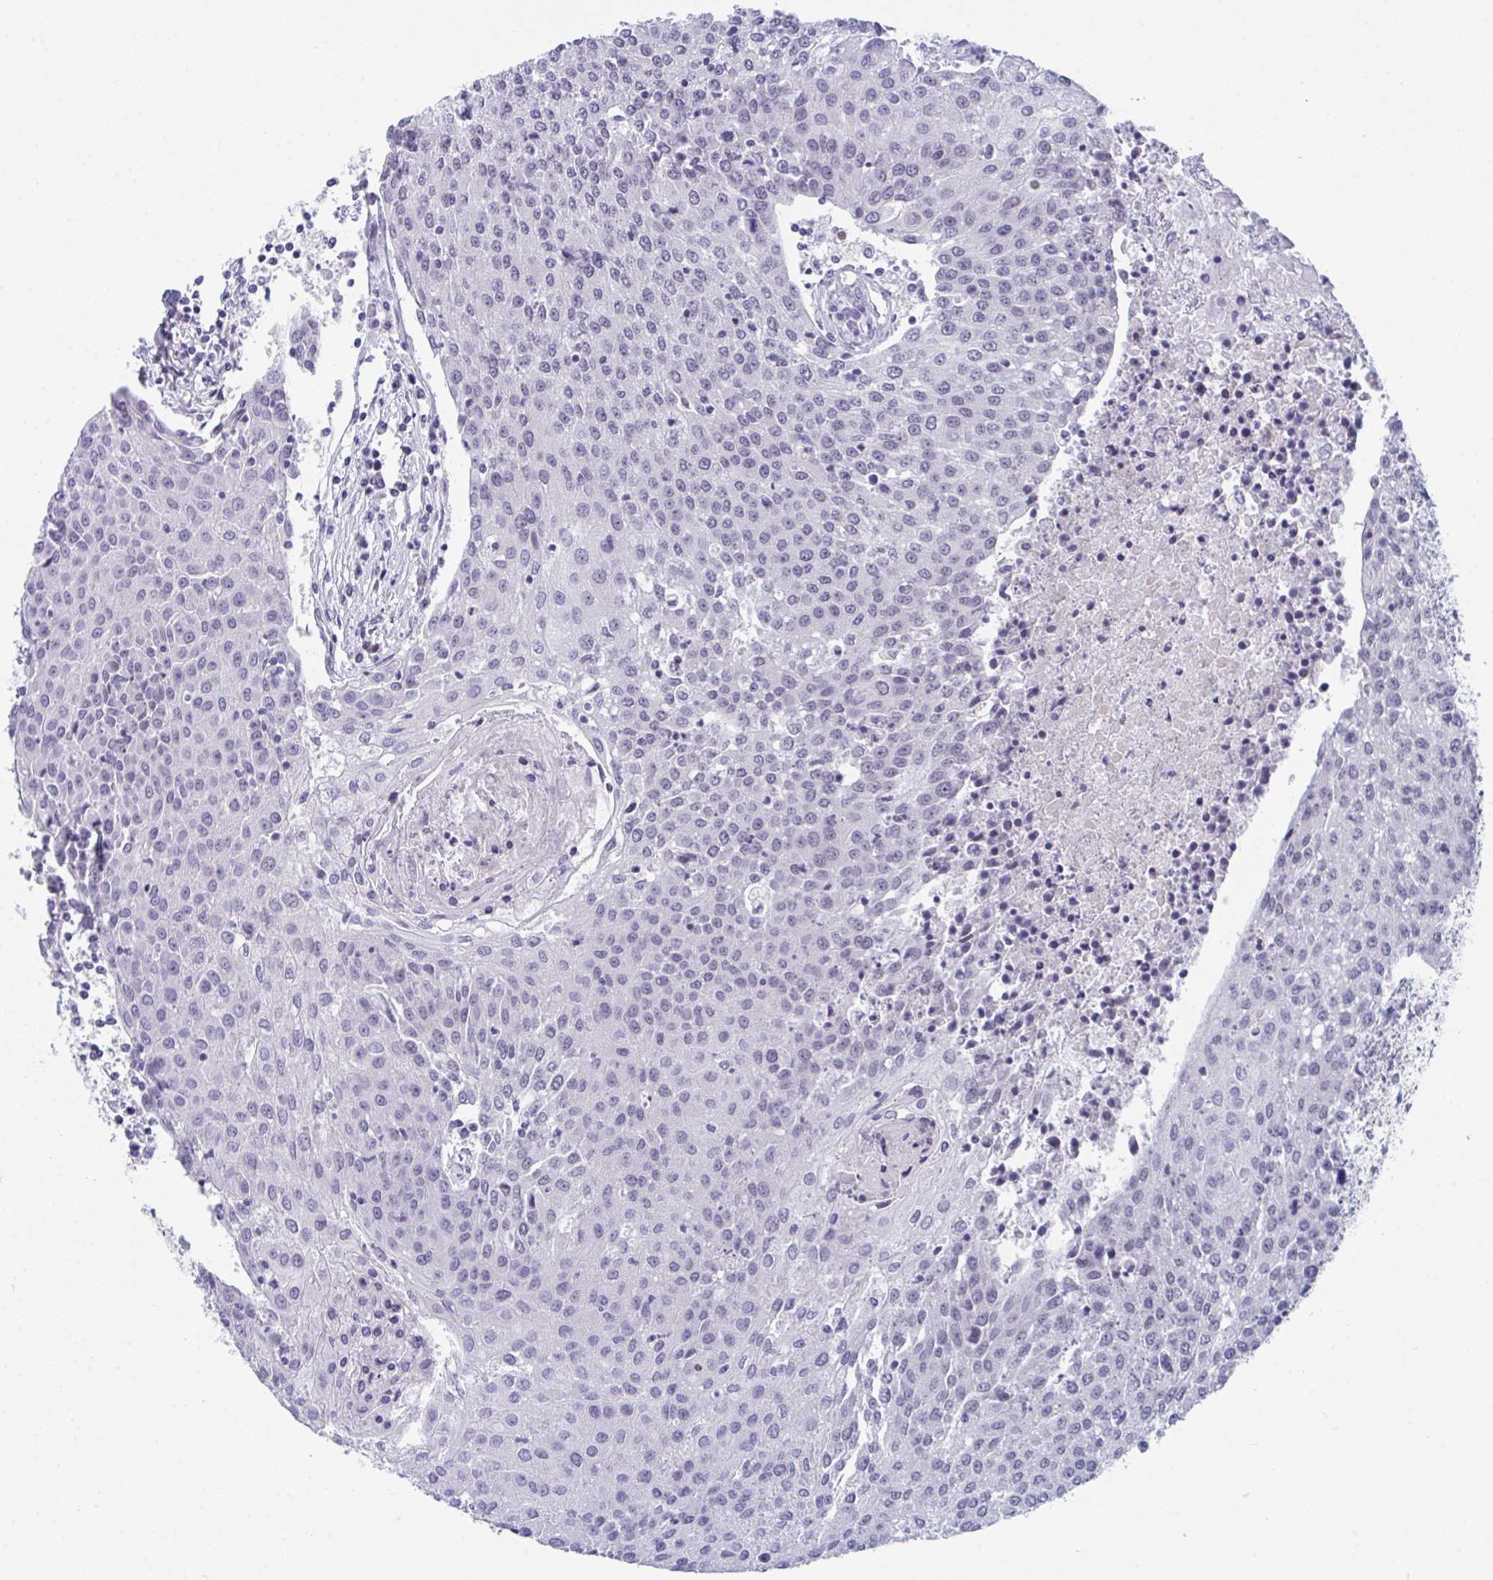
{"staining": {"intensity": "negative", "quantity": "none", "location": "none"}, "tissue": "urothelial cancer", "cell_type": "Tumor cells", "image_type": "cancer", "snomed": [{"axis": "morphology", "description": "Urothelial carcinoma, High grade"}, {"axis": "topography", "description": "Urinary bladder"}], "caption": "Human urothelial cancer stained for a protein using immunohistochemistry shows no expression in tumor cells.", "gene": "BMAL2", "patient": {"sex": "female", "age": 85}}